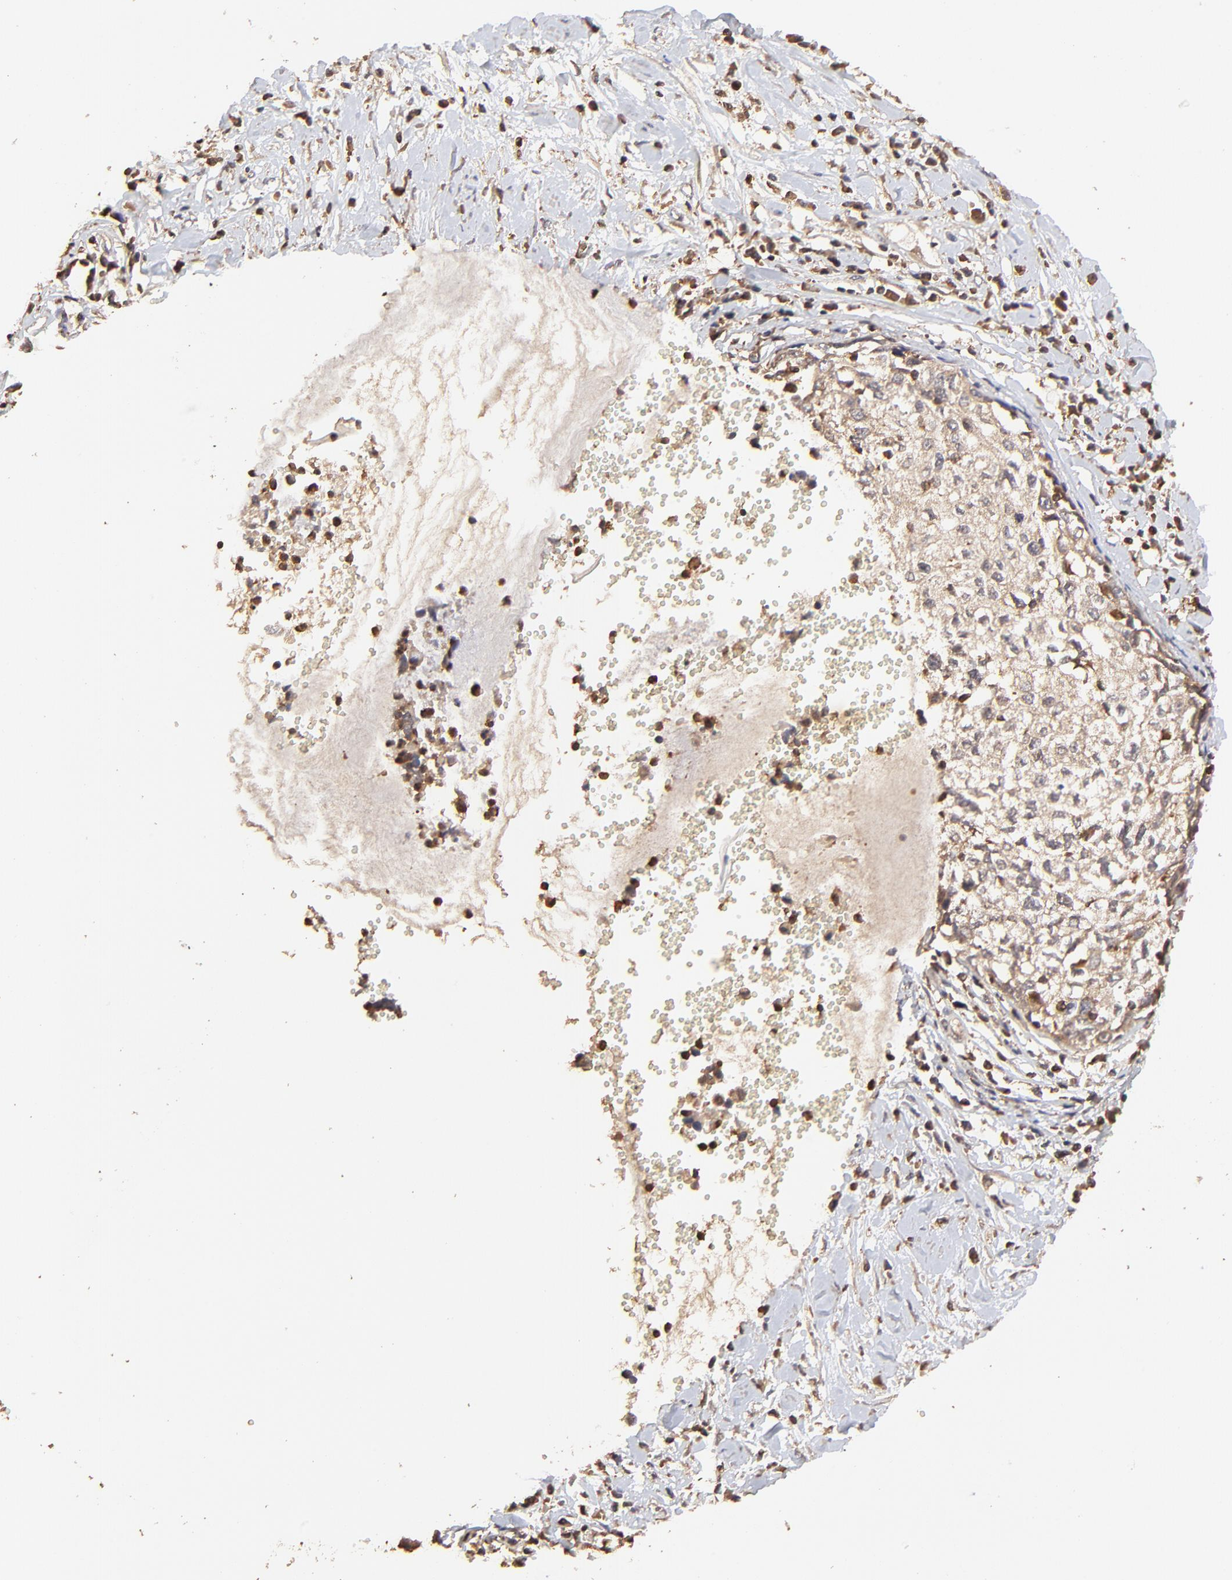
{"staining": {"intensity": "moderate", "quantity": ">75%", "location": "cytoplasmic/membranous"}, "tissue": "cervical cancer", "cell_type": "Tumor cells", "image_type": "cancer", "snomed": [{"axis": "morphology", "description": "Normal tissue, NOS"}, {"axis": "morphology", "description": "Squamous cell carcinoma, NOS"}, {"axis": "topography", "description": "Cervix"}], "caption": "Immunohistochemical staining of human cervical cancer demonstrates medium levels of moderate cytoplasmic/membranous protein staining in approximately >75% of tumor cells. The staining is performed using DAB (3,3'-diaminobenzidine) brown chromogen to label protein expression. The nuclei are counter-stained blue using hematoxylin.", "gene": "STON2", "patient": {"sex": "female", "age": 45}}